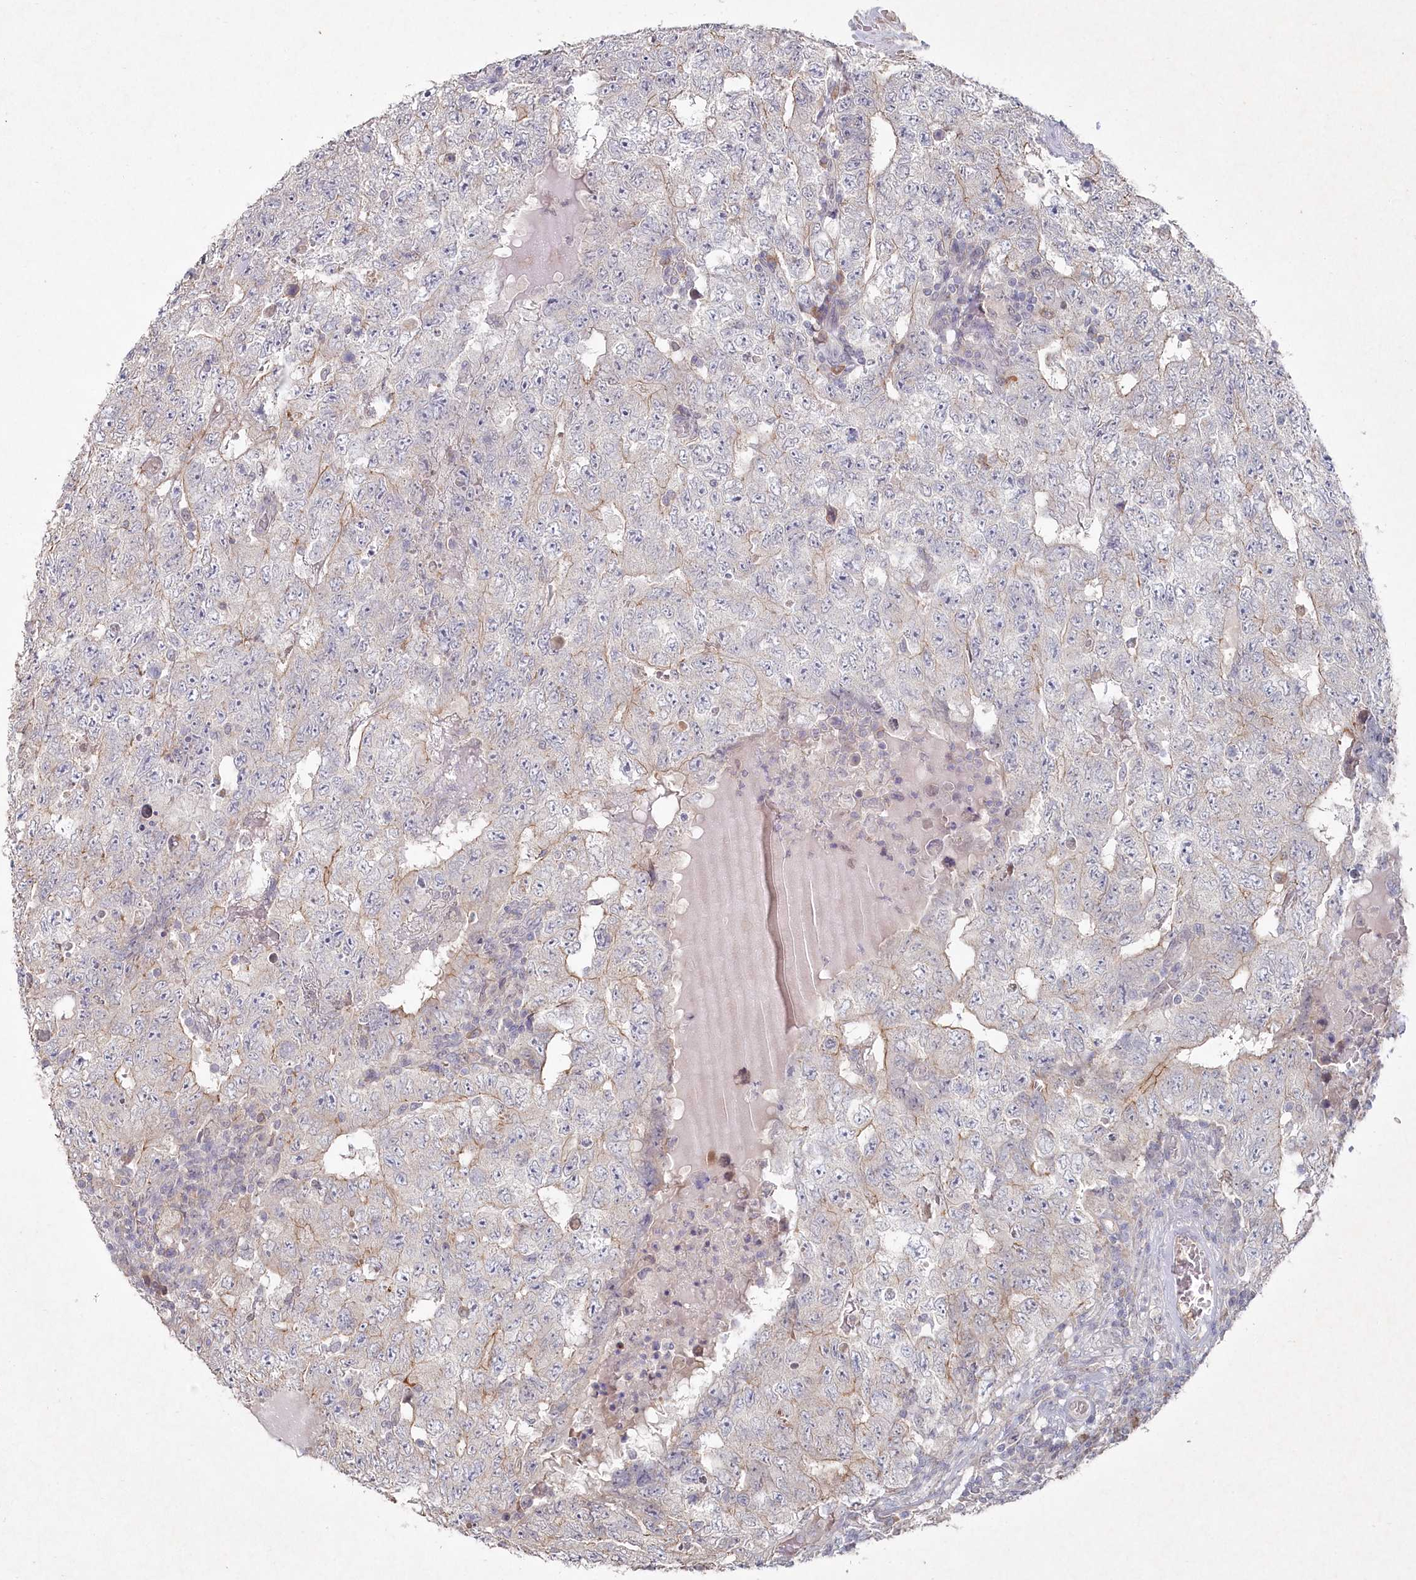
{"staining": {"intensity": "negative", "quantity": "none", "location": "none"}, "tissue": "testis cancer", "cell_type": "Tumor cells", "image_type": "cancer", "snomed": [{"axis": "morphology", "description": "Carcinoma, Embryonal, NOS"}, {"axis": "topography", "description": "Testis"}], "caption": "Tumor cells show no significant staining in testis cancer (embryonal carcinoma).", "gene": "TGFBRAP1", "patient": {"sex": "male", "age": 26}}